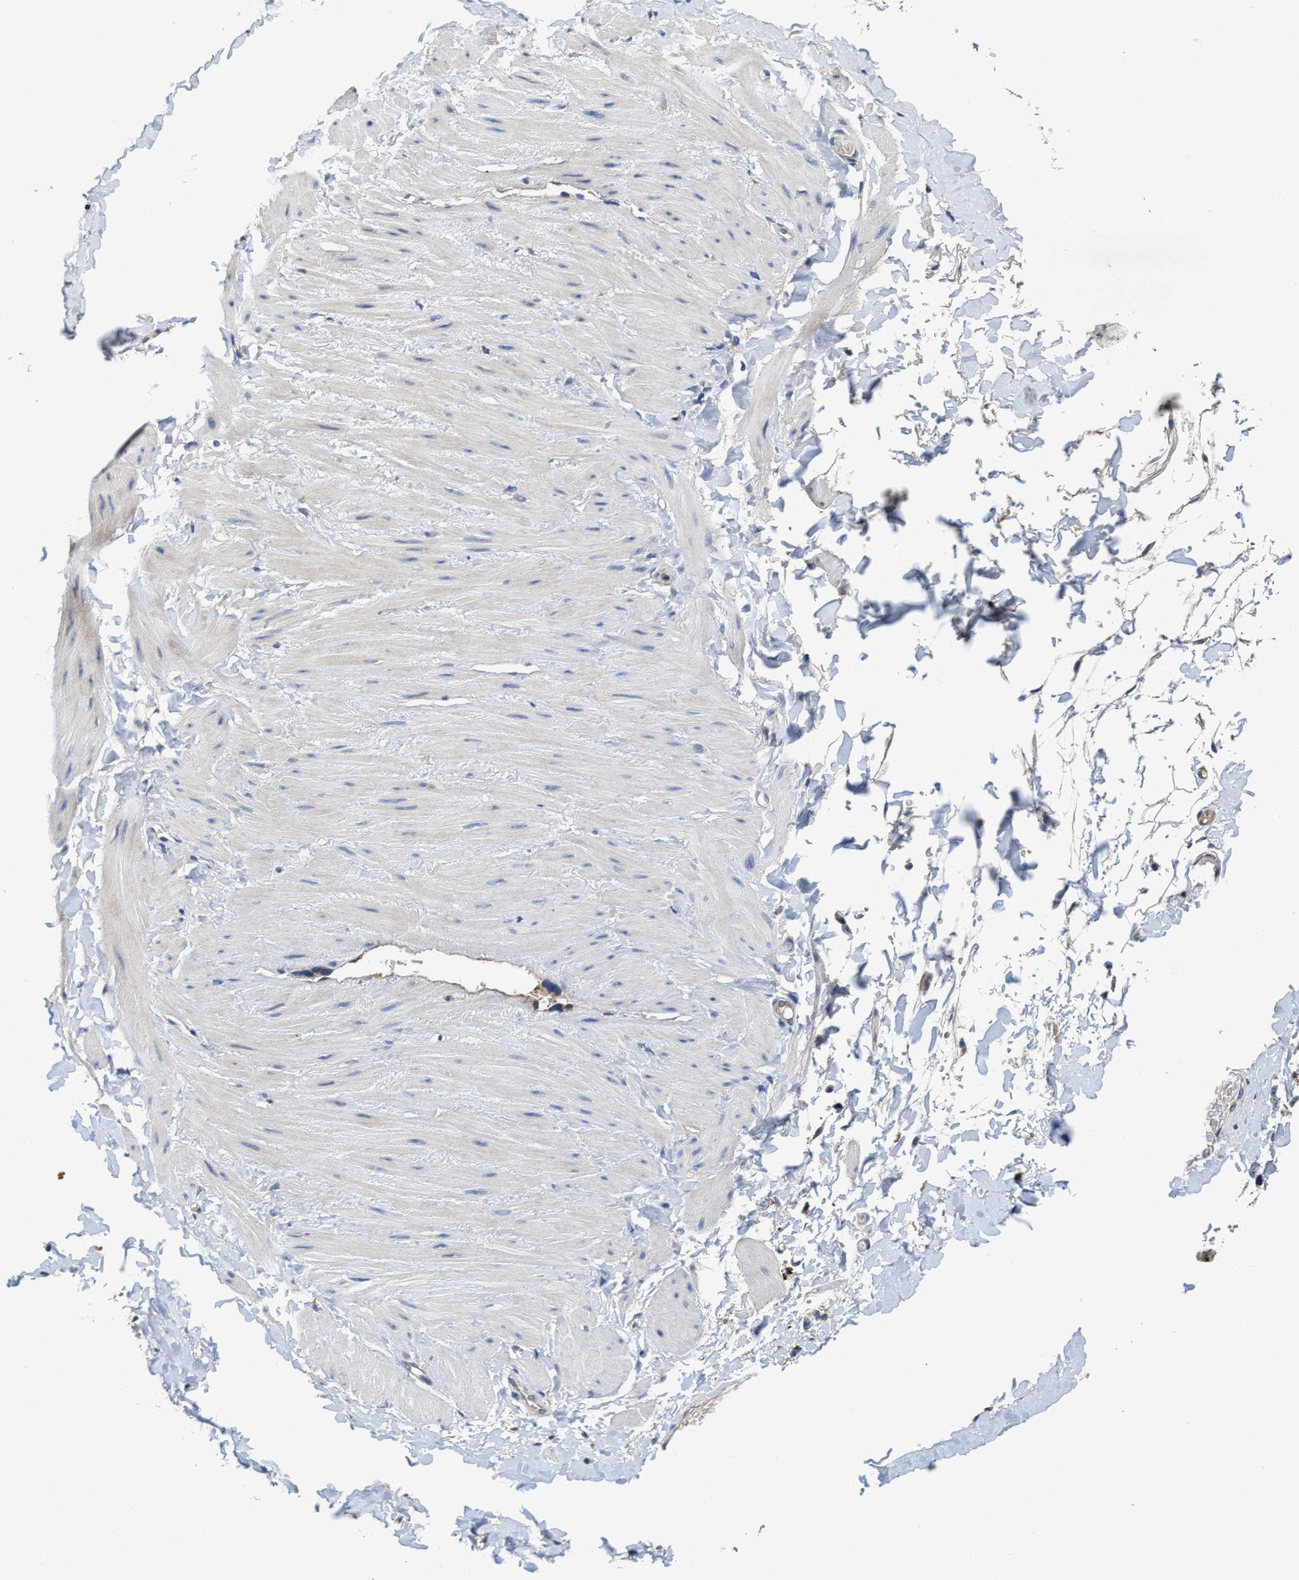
{"staining": {"intensity": "weak", "quantity": "<25%", "location": "cytoplasmic/membranous"}, "tissue": "adipose tissue", "cell_type": "Adipocytes", "image_type": "normal", "snomed": [{"axis": "morphology", "description": "Normal tissue, NOS"}, {"axis": "topography", "description": "Adipose tissue"}, {"axis": "topography", "description": "Vascular tissue"}, {"axis": "topography", "description": "Peripheral nerve tissue"}], "caption": "This is an IHC histopathology image of normal human adipose tissue. There is no expression in adipocytes.", "gene": "PEG10", "patient": {"sex": "male", "age": 25}}